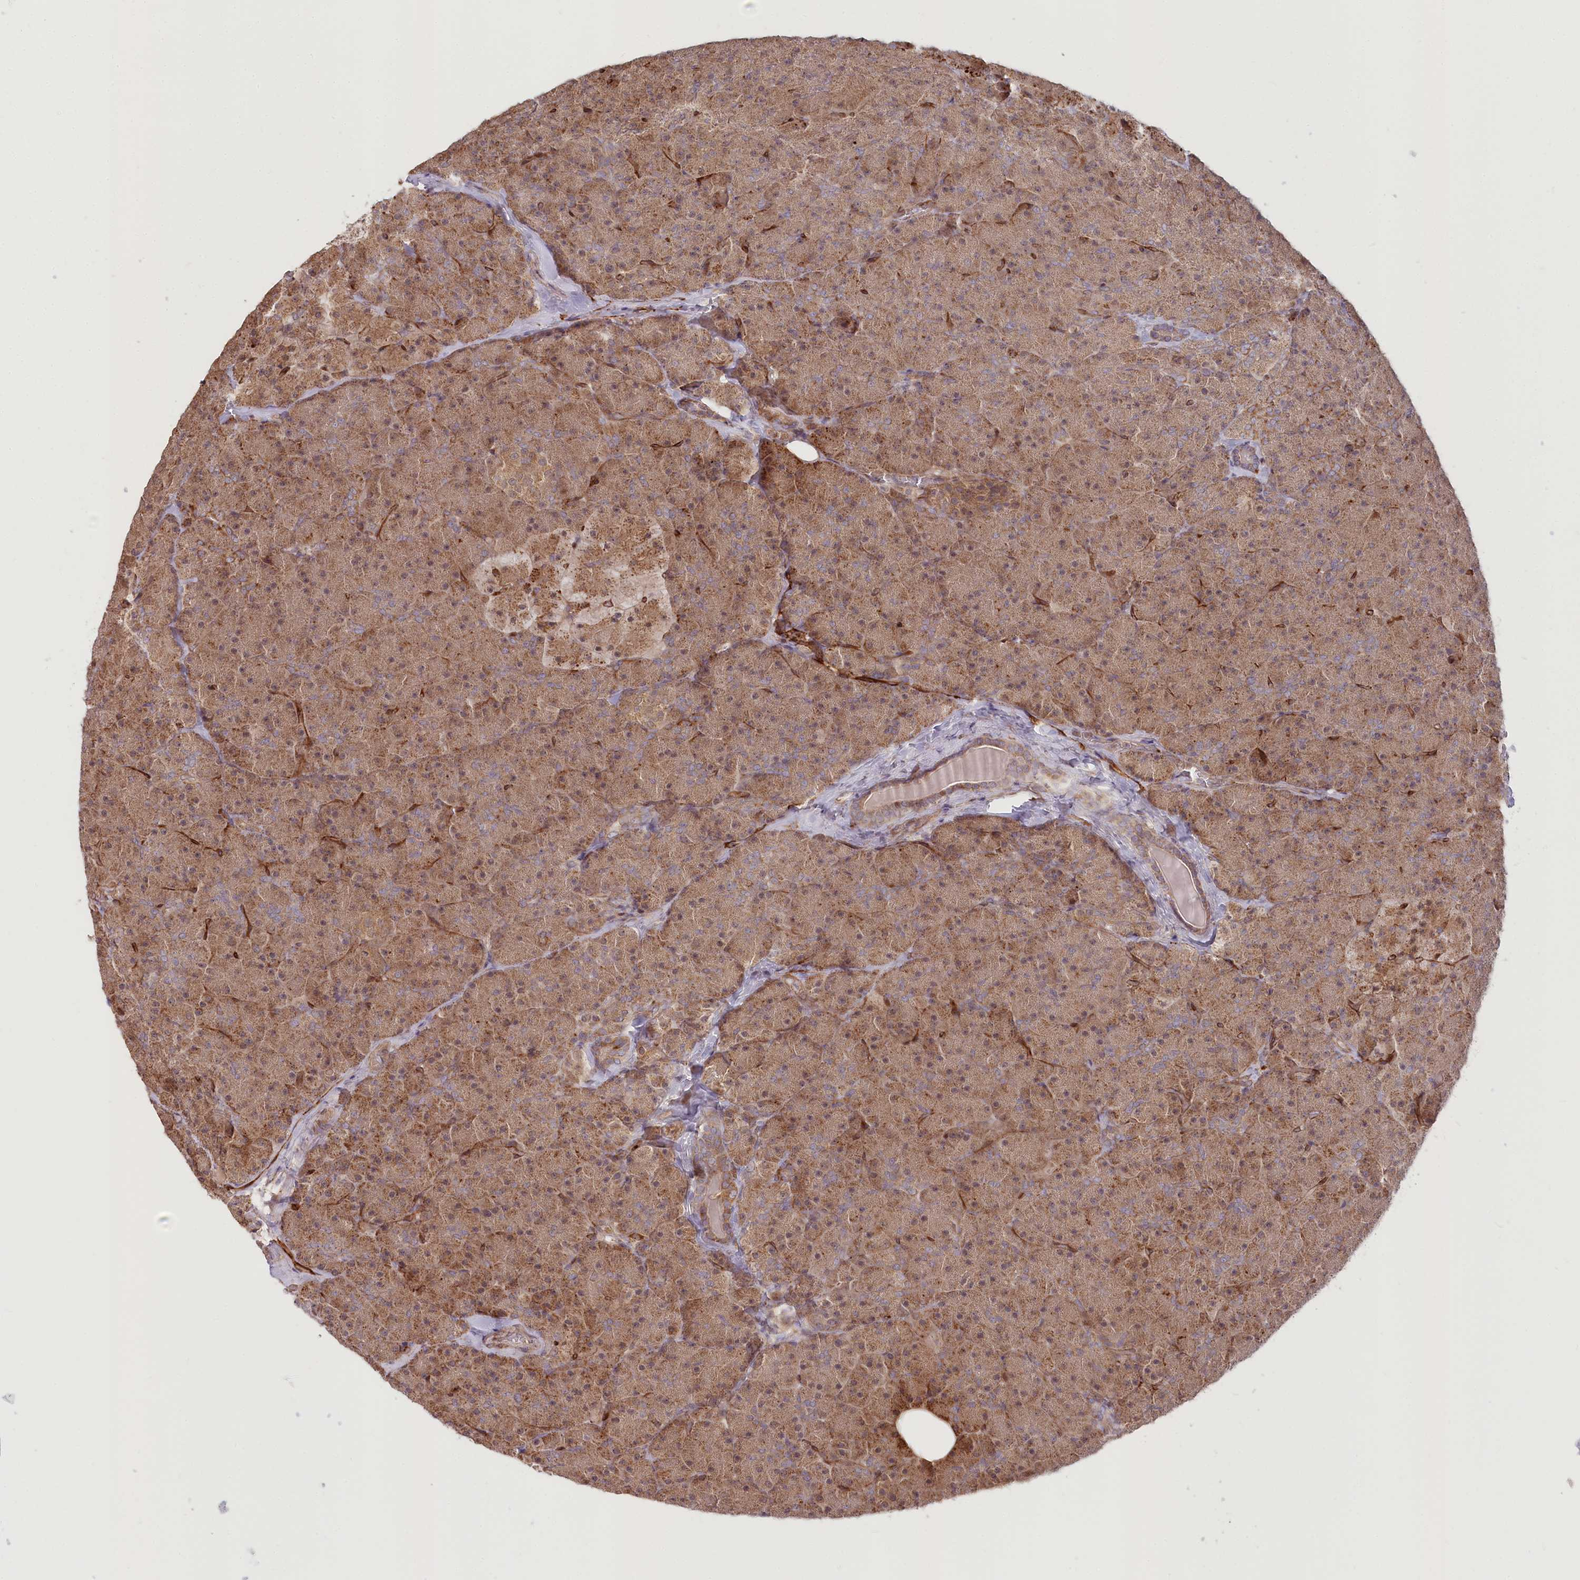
{"staining": {"intensity": "moderate", "quantity": ">75%", "location": "cytoplasmic/membranous"}, "tissue": "pancreas", "cell_type": "Exocrine glandular cells", "image_type": "normal", "snomed": [{"axis": "morphology", "description": "Normal tissue, NOS"}, {"axis": "topography", "description": "Pancreas"}], "caption": "DAB immunohistochemical staining of normal human pancreas displays moderate cytoplasmic/membranous protein staining in approximately >75% of exocrine glandular cells. (DAB (3,3'-diaminobenzidine) IHC with brightfield microscopy, high magnification).", "gene": "CEP70", "patient": {"sex": "male", "age": 36}}